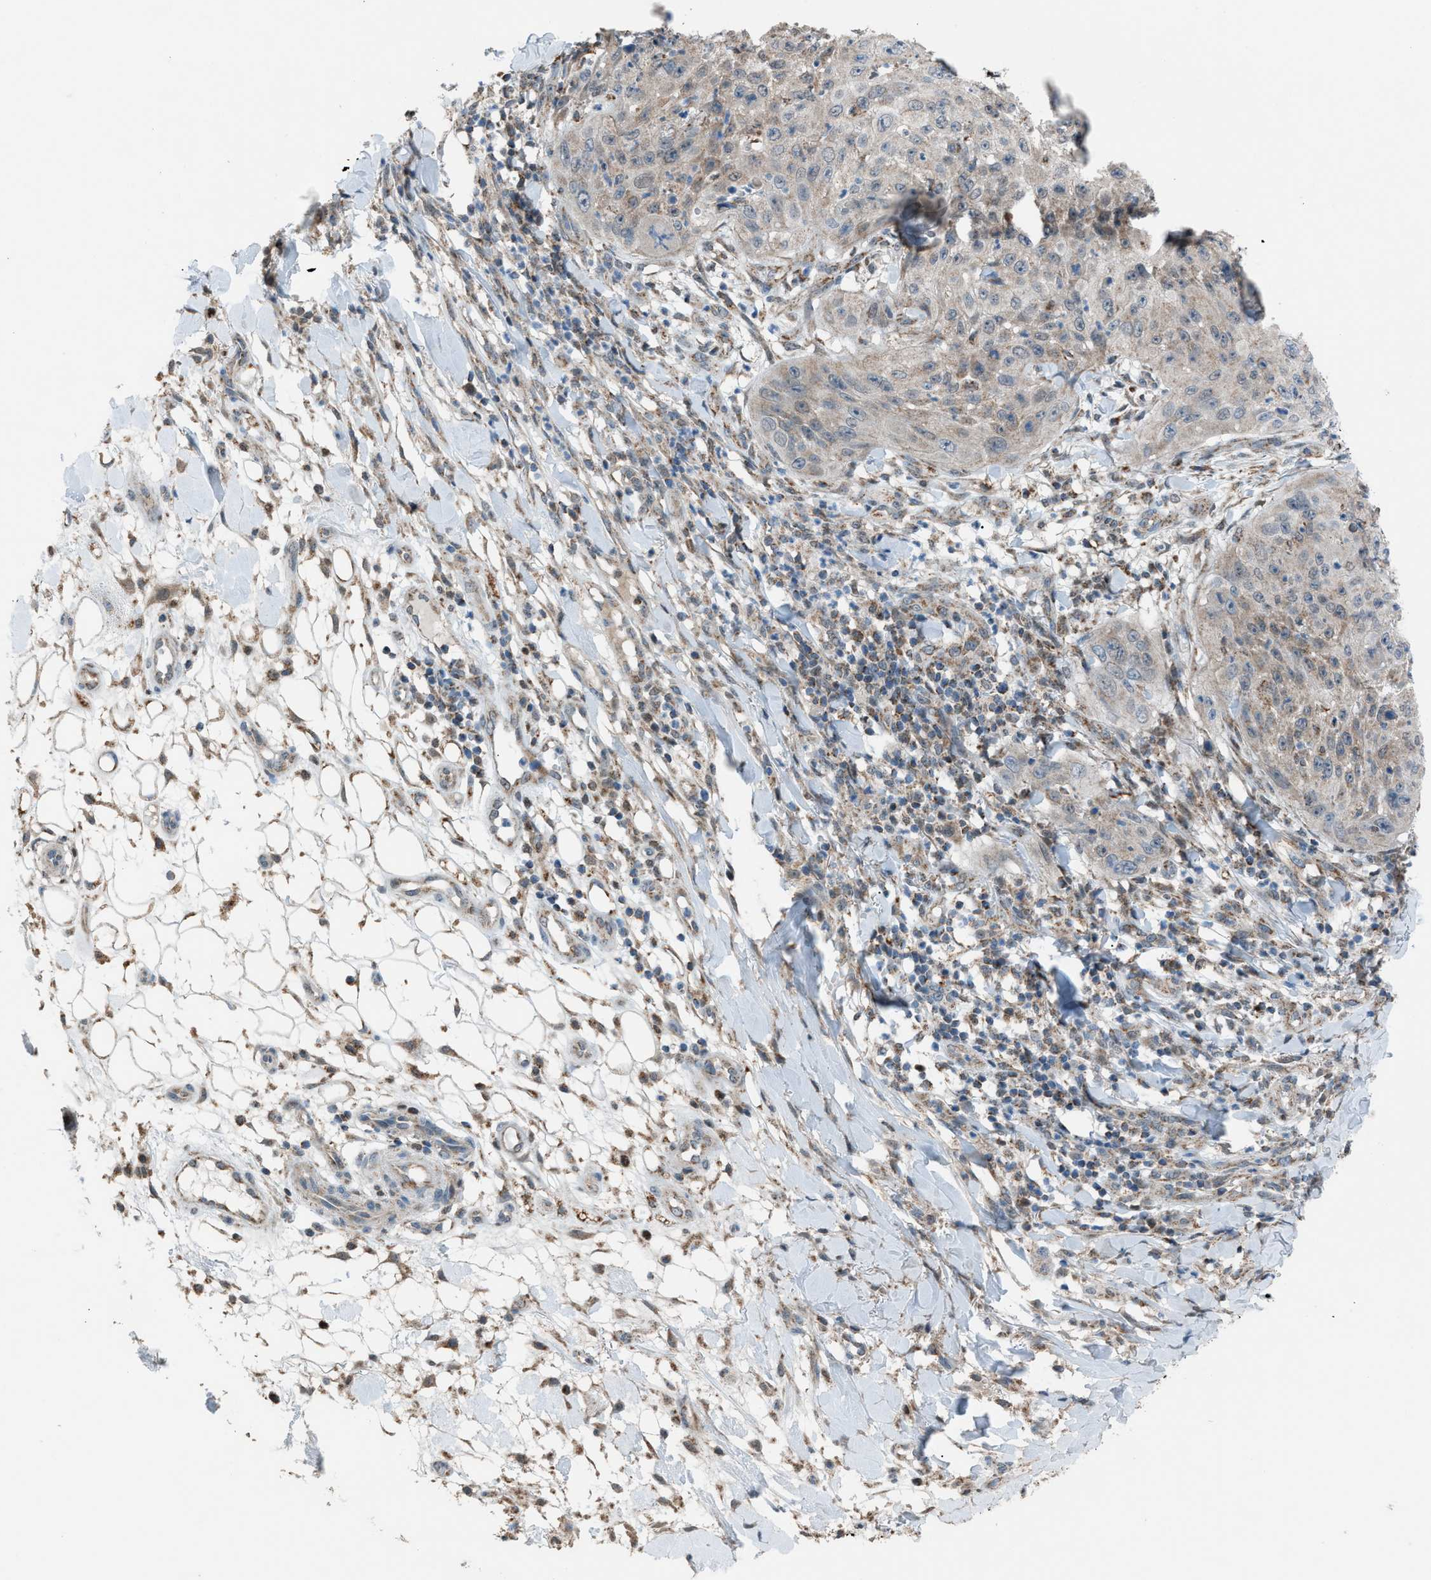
{"staining": {"intensity": "weak", "quantity": "<25%", "location": "cytoplasmic/membranous"}, "tissue": "skin cancer", "cell_type": "Tumor cells", "image_type": "cancer", "snomed": [{"axis": "morphology", "description": "Squamous cell carcinoma, NOS"}, {"axis": "topography", "description": "Skin"}], "caption": "High power microscopy histopathology image of an immunohistochemistry image of squamous cell carcinoma (skin), revealing no significant expression in tumor cells. Brightfield microscopy of immunohistochemistry stained with DAB (brown) and hematoxylin (blue), captured at high magnification.", "gene": "SRM", "patient": {"sex": "female", "age": 80}}